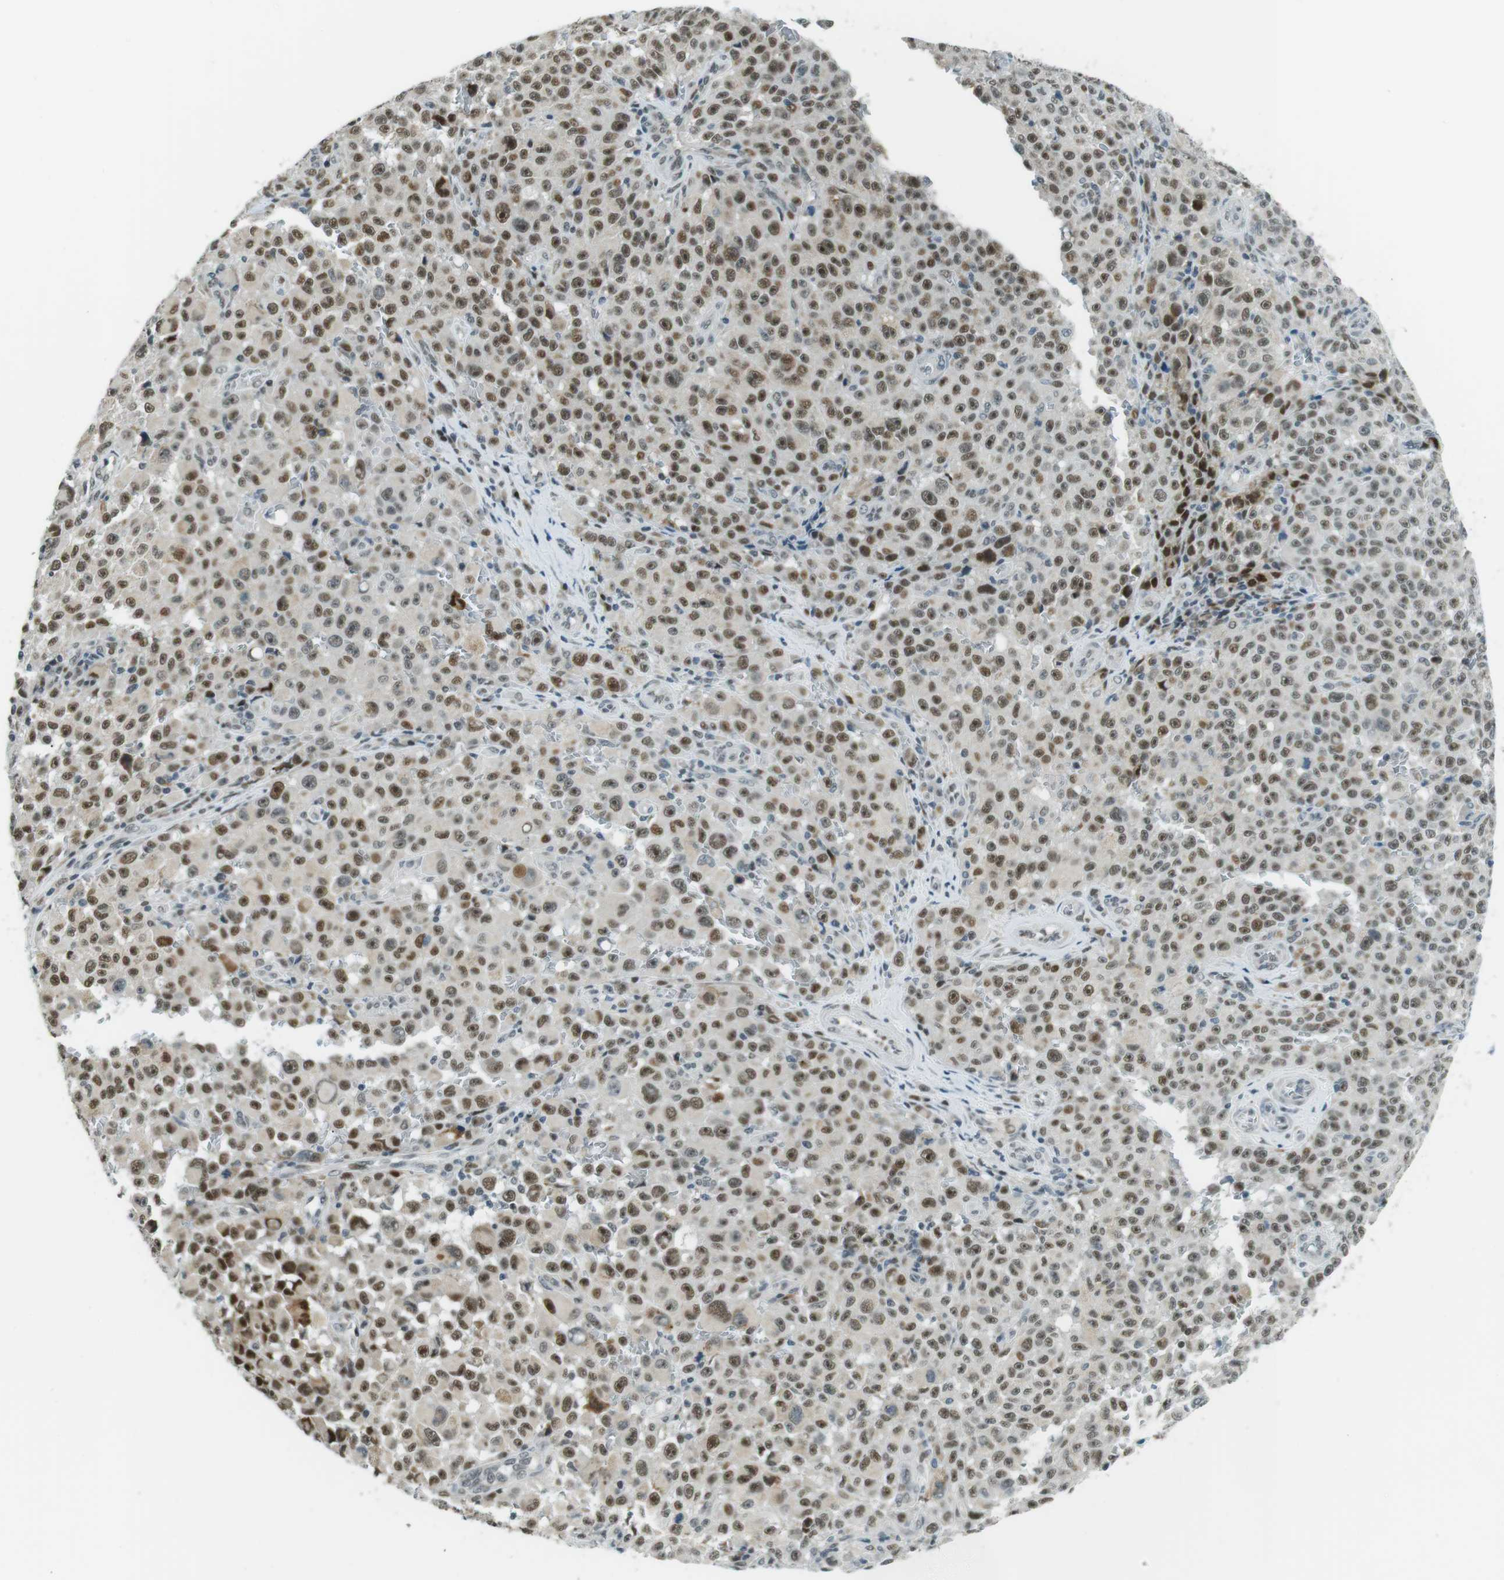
{"staining": {"intensity": "moderate", "quantity": ">75%", "location": "nuclear"}, "tissue": "melanoma", "cell_type": "Tumor cells", "image_type": "cancer", "snomed": [{"axis": "morphology", "description": "Malignant melanoma, NOS"}, {"axis": "topography", "description": "Skin"}], "caption": "Protein expression analysis of human melanoma reveals moderate nuclear staining in about >75% of tumor cells.", "gene": "PJA1", "patient": {"sex": "female", "age": 82}}